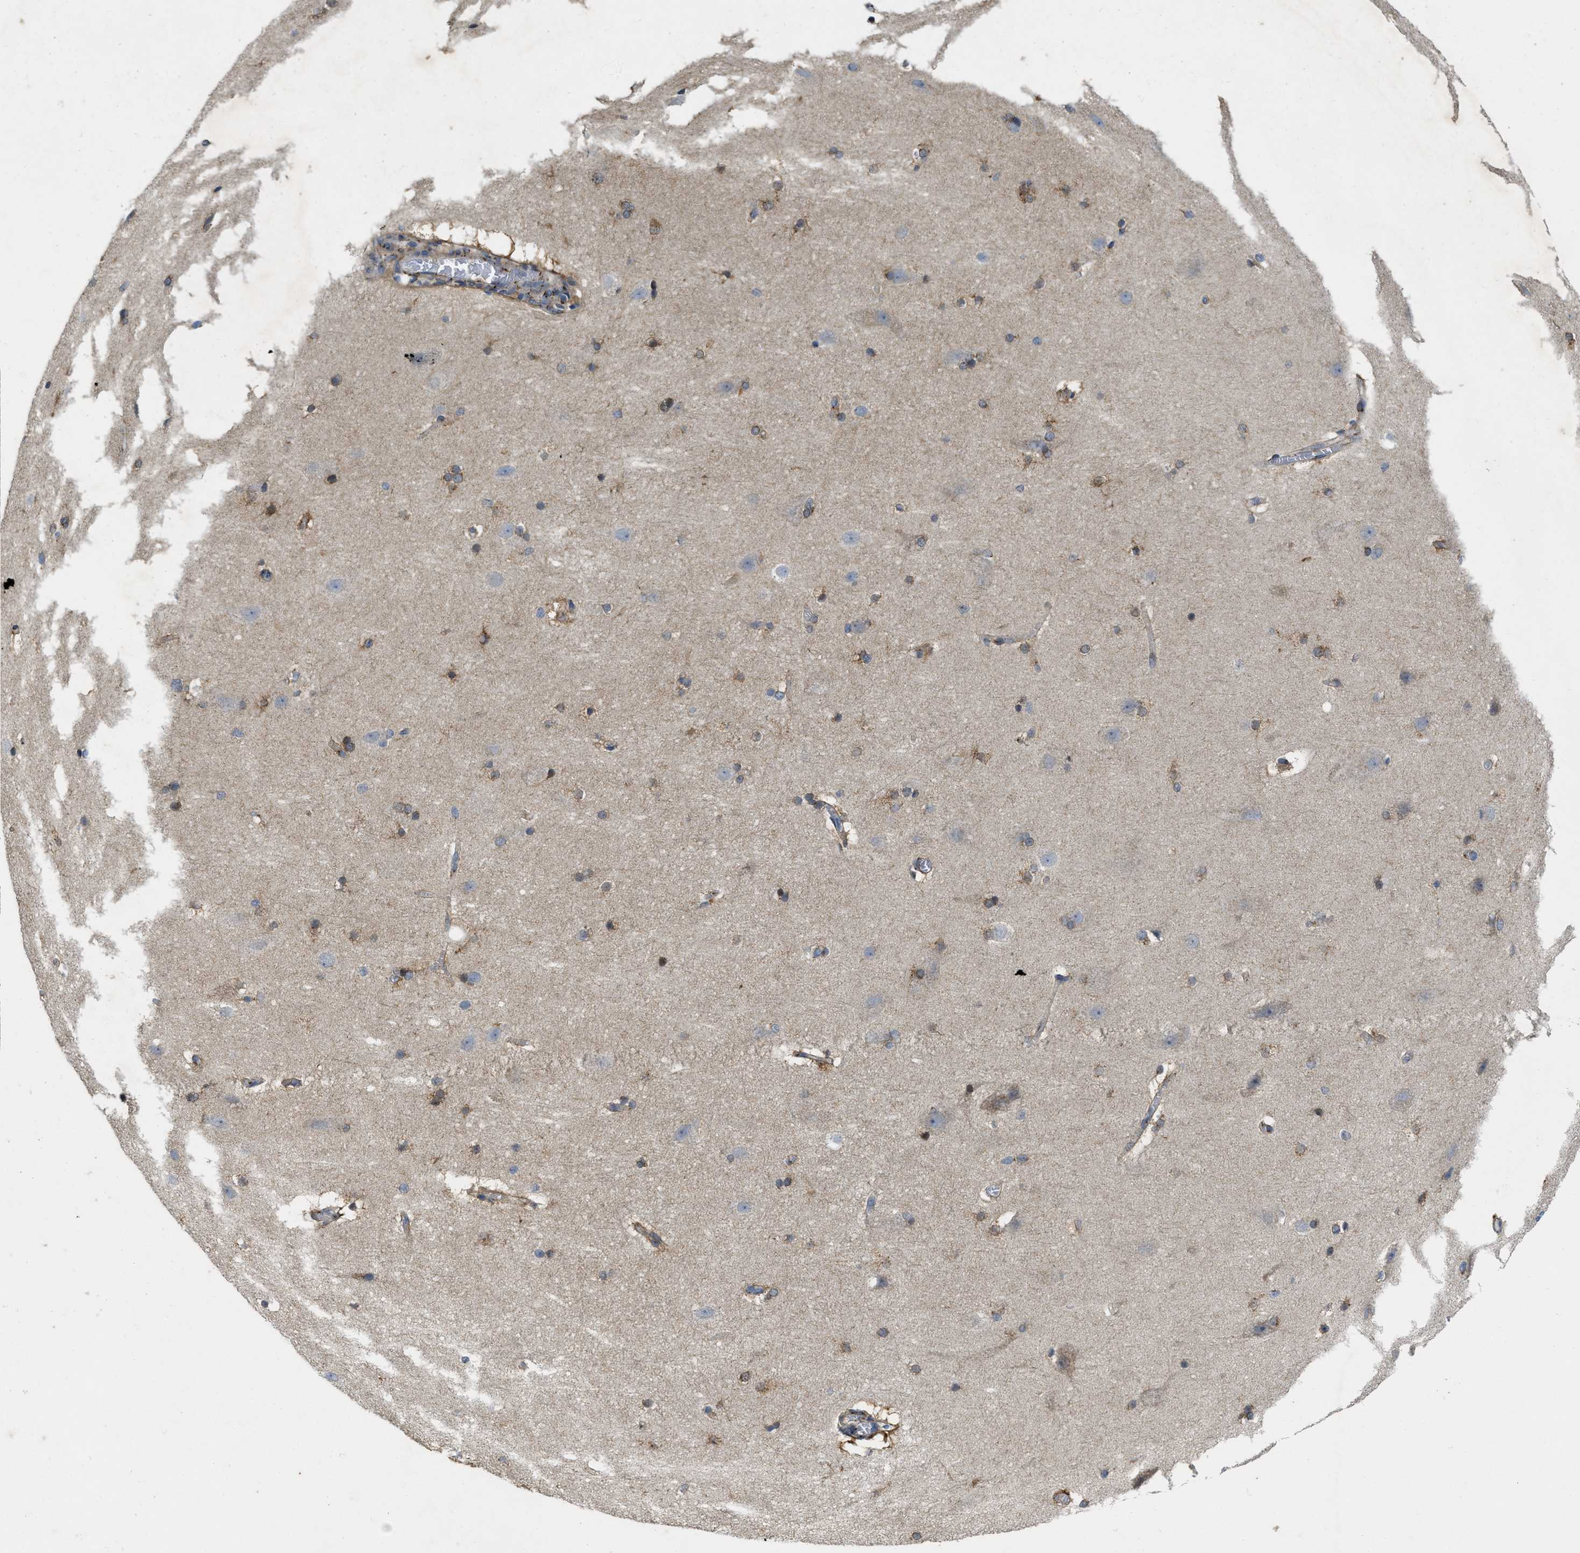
{"staining": {"intensity": "moderate", "quantity": ">75%", "location": "cytoplasmic/membranous"}, "tissue": "cerebral cortex", "cell_type": "Endothelial cells", "image_type": "normal", "snomed": [{"axis": "morphology", "description": "Normal tissue, NOS"}, {"axis": "topography", "description": "Cerebral cortex"}, {"axis": "topography", "description": "Hippocampus"}], "caption": "Cerebral cortex stained with DAB (3,3'-diaminobenzidine) immunohistochemistry displays medium levels of moderate cytoplasmic/membranous expression in about >75% of endothelial cells.", "gene": "ZNF70", "patient": {"sex": "female", "age": 19}}